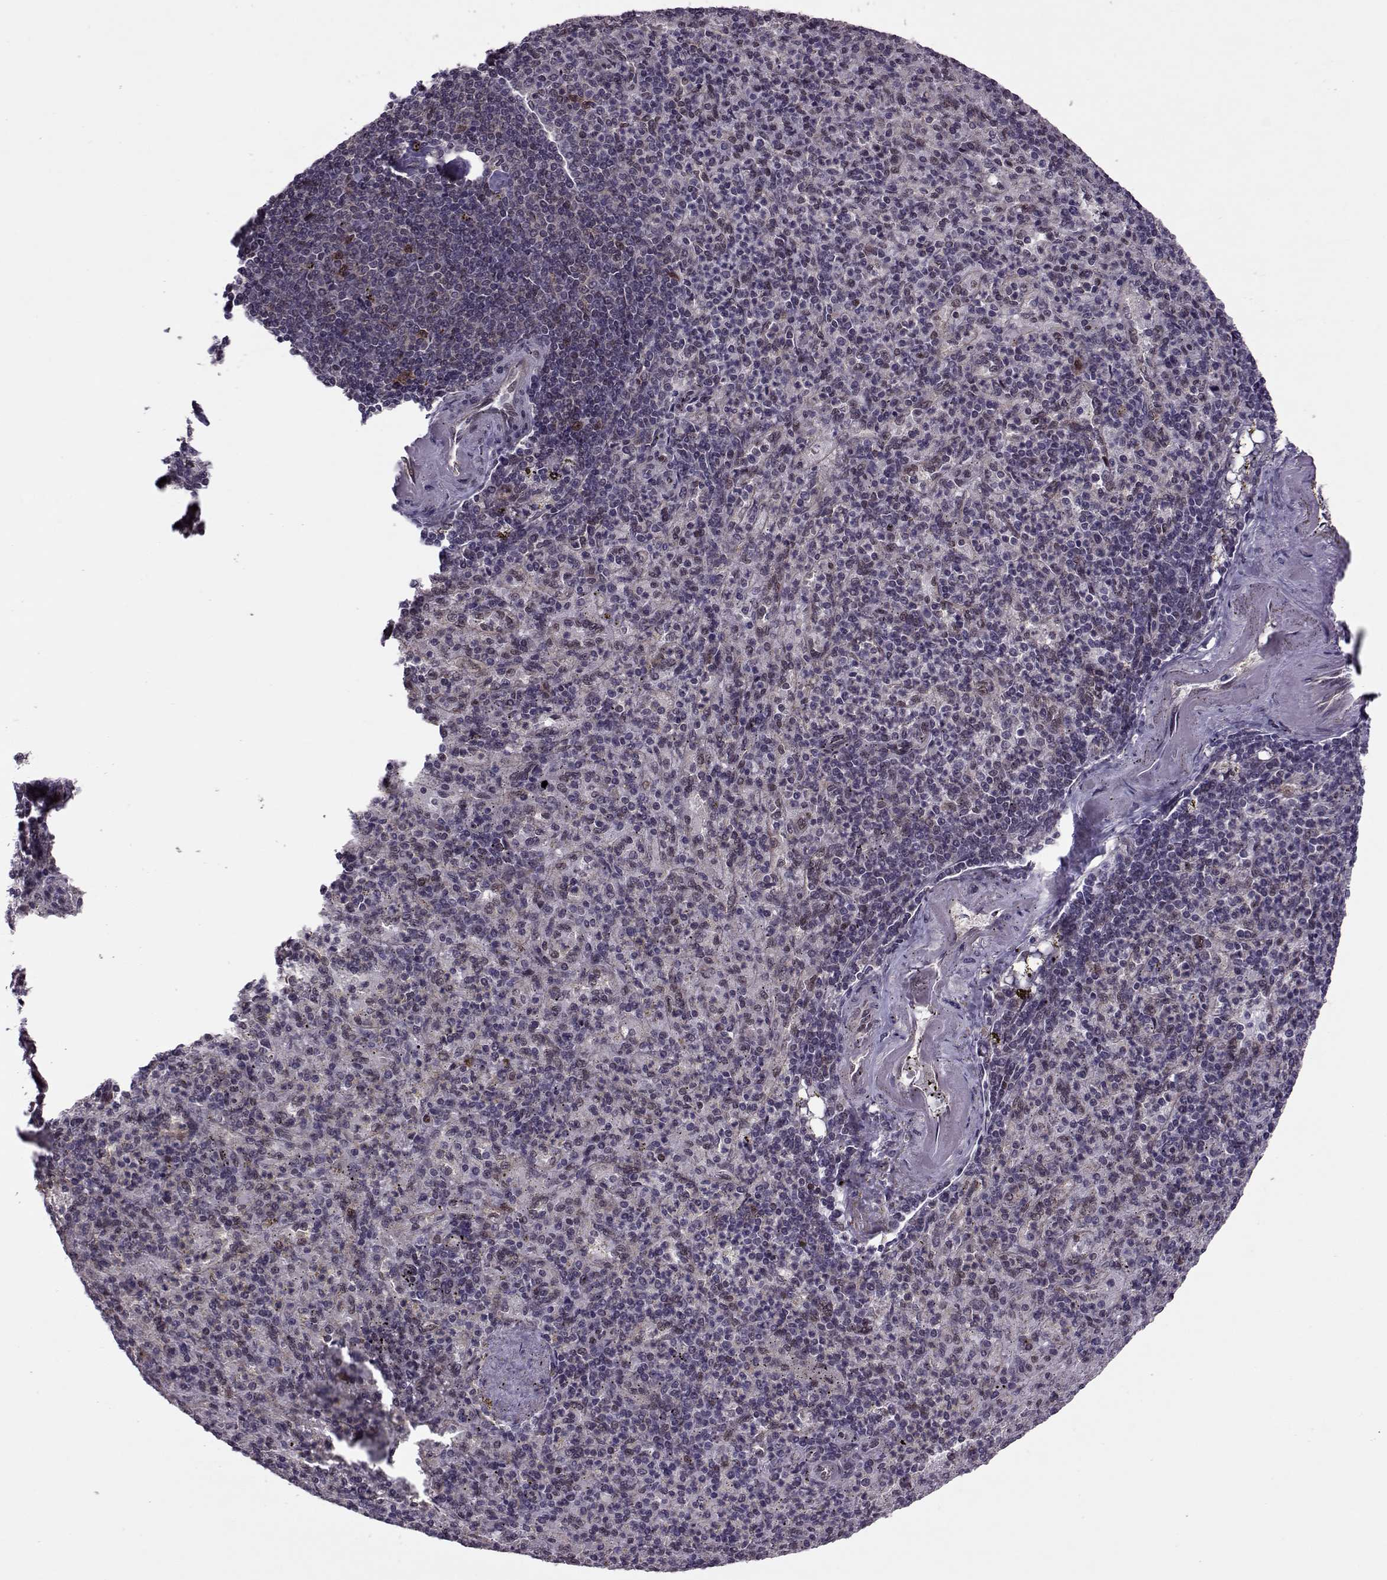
{"staining": {"intensity": "moderate", "quantity": "<25%", "location": "cytoplasmic/membranous,nuclear"}, "tissue": "spleen", "cell_type": "Cells in red pulp", "image_type": "normal", "snomed": [{"axis": "morphology", "description": "Normal tissue, NOS"}, {"axis": "topography", "description": "Spleen"}], "caption": "This histopathology image demonstrates immunohistochemistry staining of normal human spleen, with low moderate cytoplasmic/membranous,nuclear positivity in approximately <25% of cells in red pulp.", "gene": "CDK4", "patient": {"sex": "female", "age": 74}}